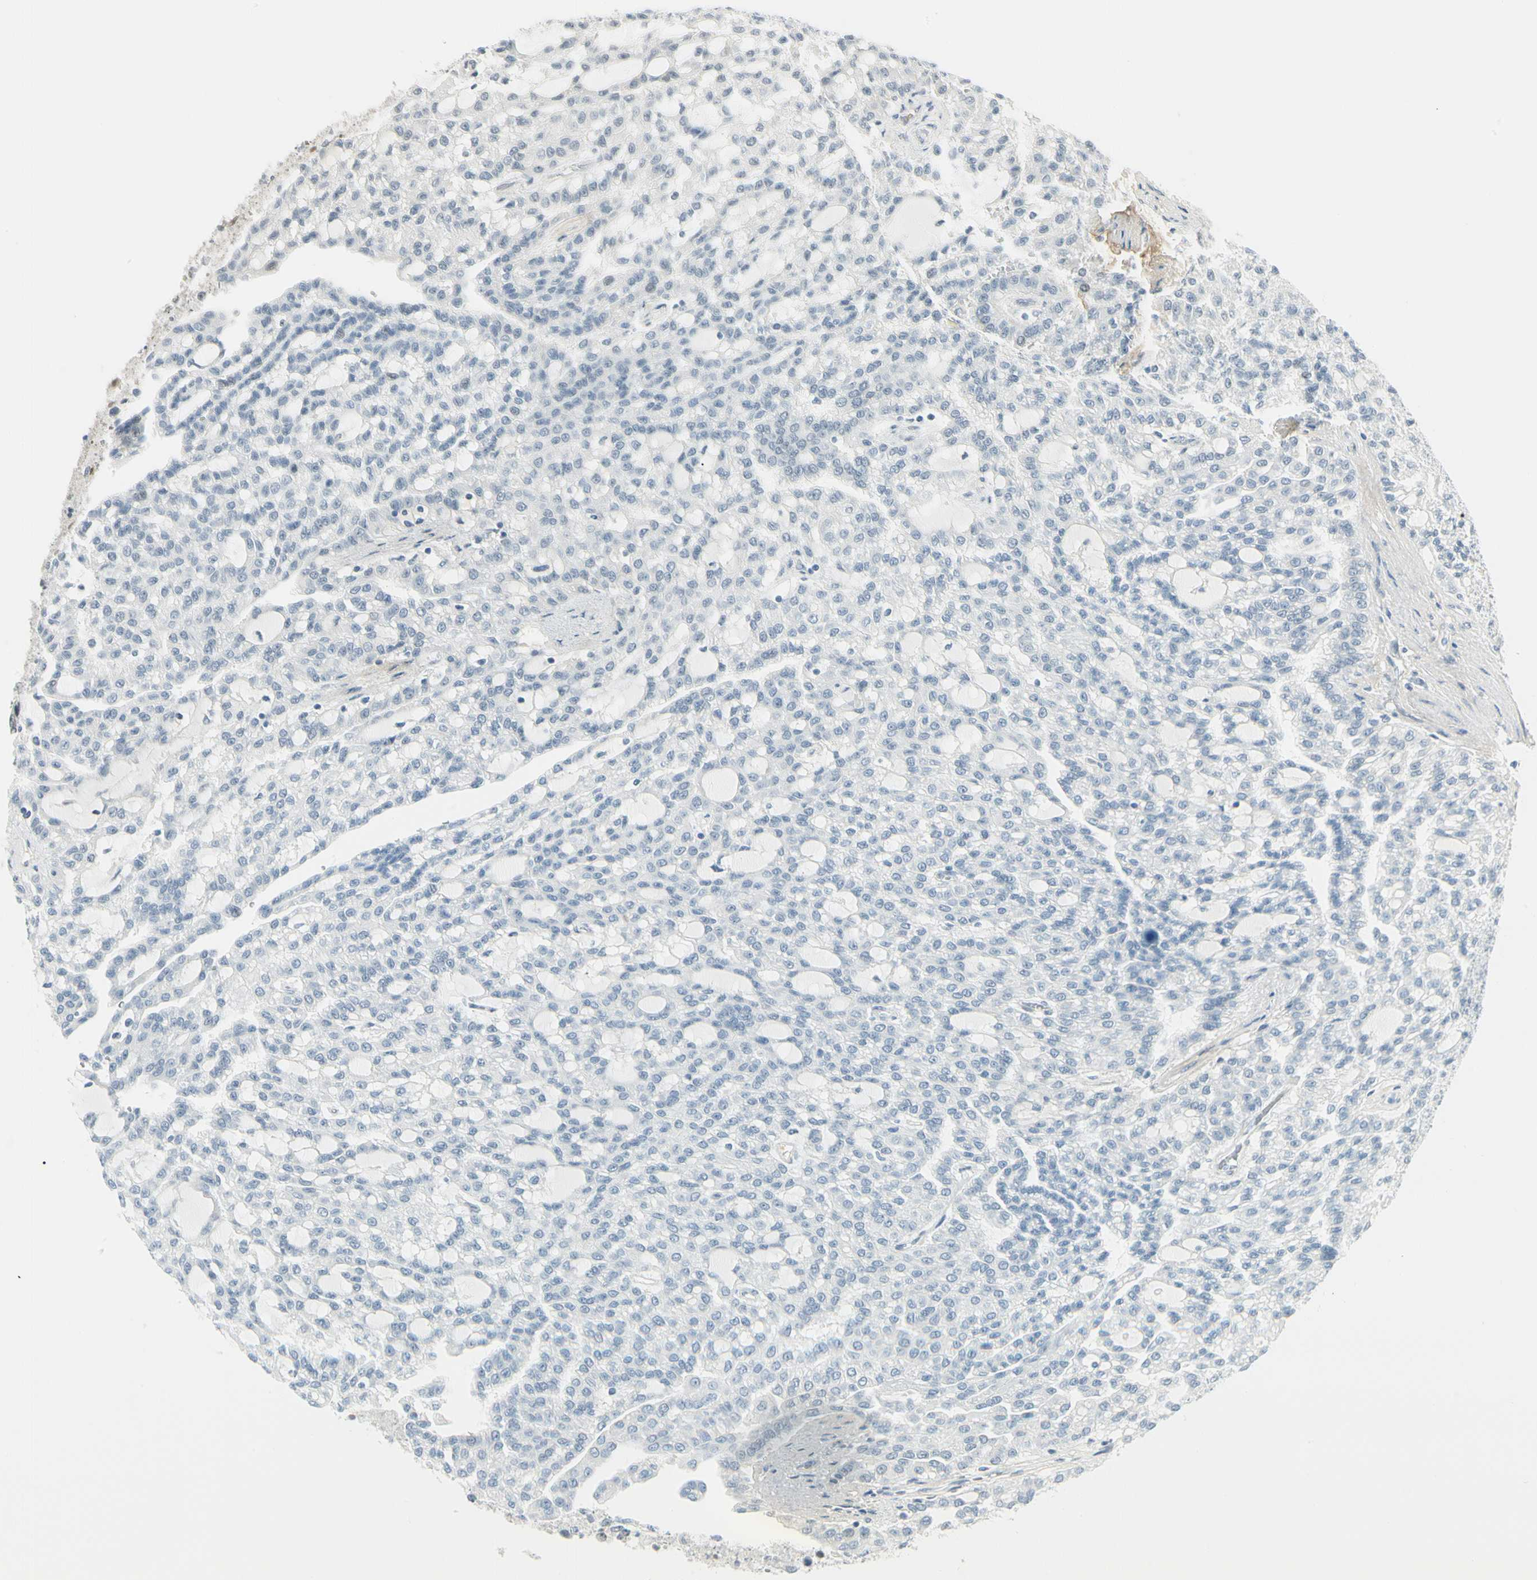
{"staining": {"intensity": "negative", "quantity": "none", "location": "none"}, "tissue": "renal cancer", "cell_type": "Tumor cells", "image_type": "cancer", "snomed": [{"axis": "morphology", "description": "Adenocarcinoma, NOS"}, {"axis": "topography", "description": "Kidney"}], "caption": "IHC histopathology image of renal cancer (adenocarcinoma) stained for a protein (brown), which reveals no positivity in tumor cells.", "gene": "ASPN", "patient": {"sex": "male", "age": 63}}